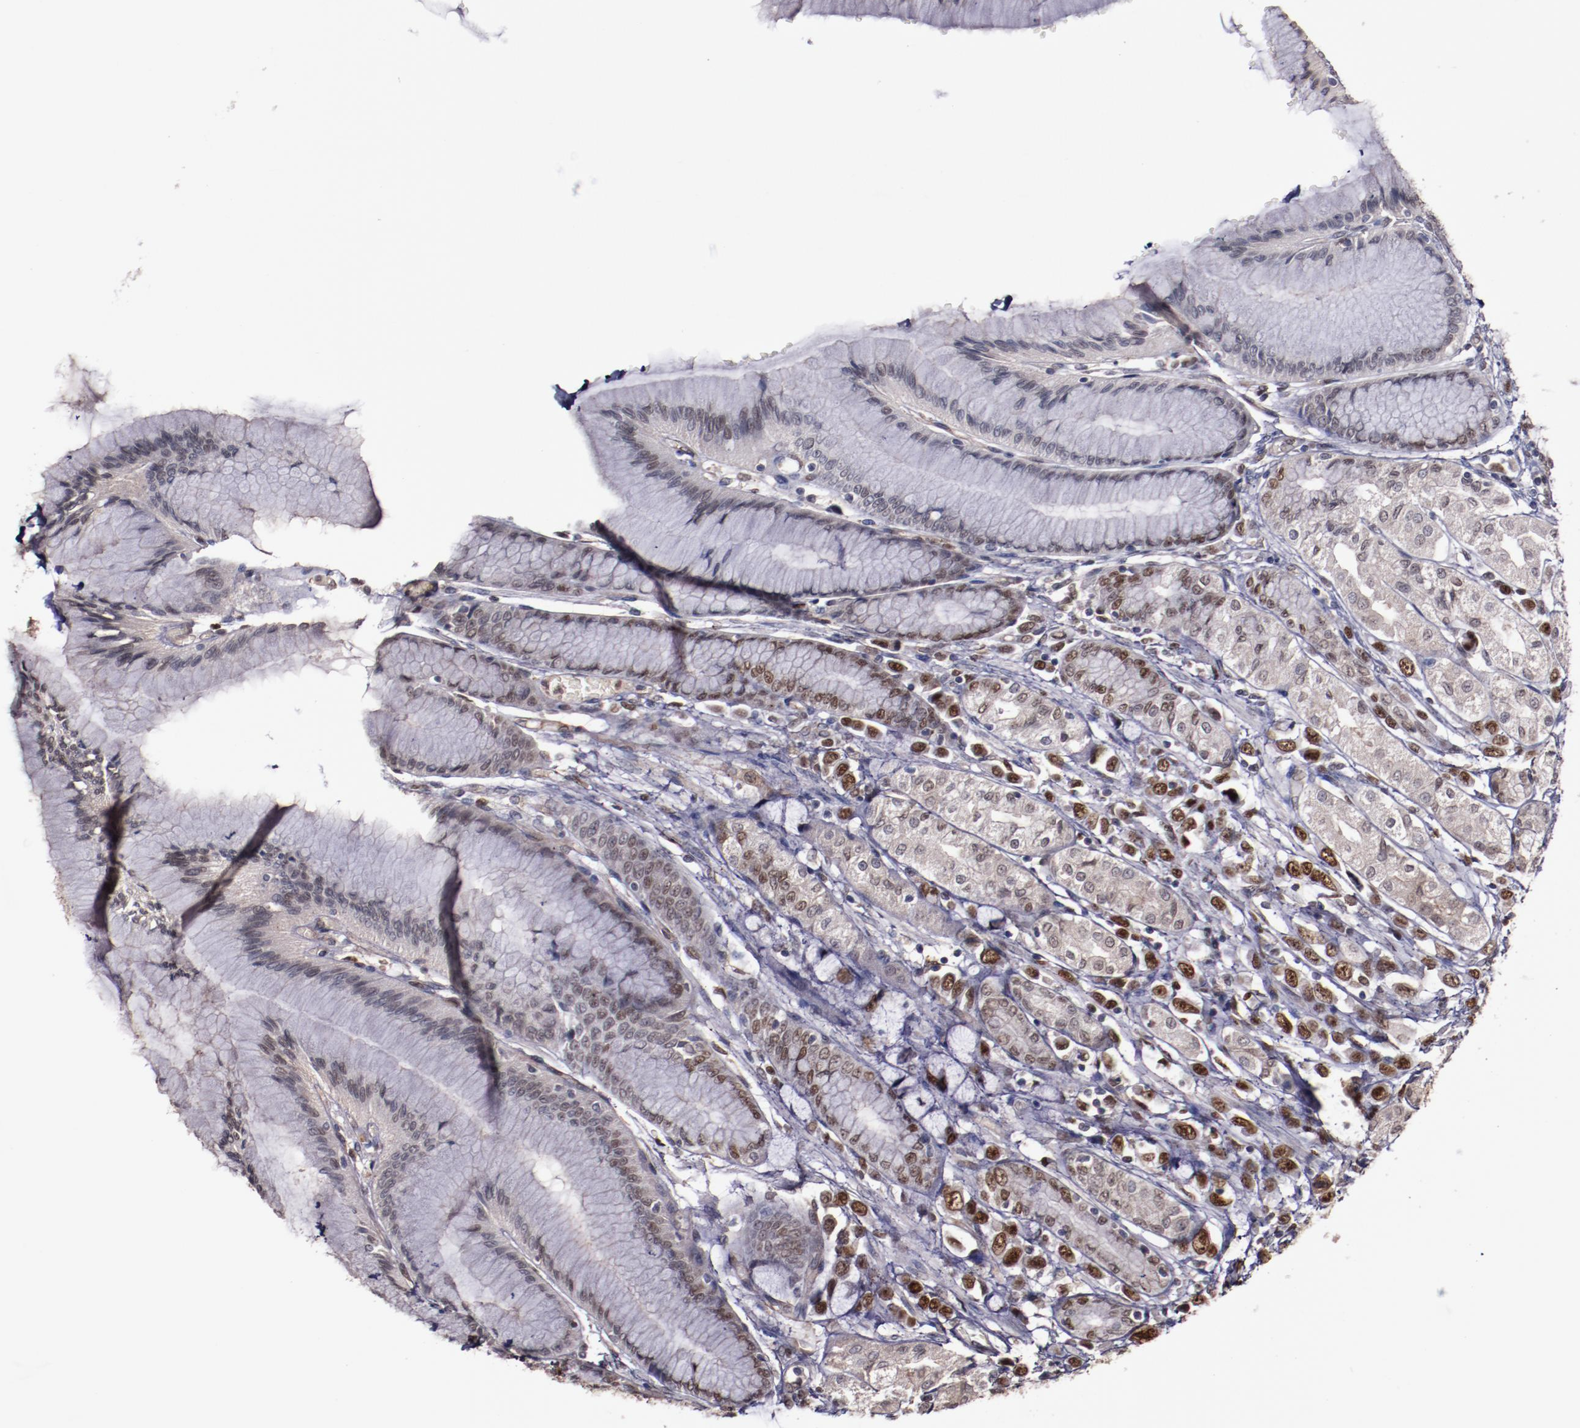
{"staining": {"intensity": "strong", "quantity": "25%-75%", "location": "nuclear"}, "tissue": "stomach", "cell_type": "Glandular cells", "image_type": "normal", "snomed": [{"axis": "morphology", "description": "Normal tissue, NOS"}, {"axis": "morphology", "description": "Adenocarcinoma, NOS"}, {"axis": "topography", "description": "Stomach"}, {"axis": "topography", "description": "Stomach, lower"}], "caption": "Immunohistochemistry (IHC) of normal human stomach exhibits high levels of strong nuclear staining in approximately 25%-75% of glandular cells. (Brightfield microscopy of DAB IHC at high magnification).", "gene": "CHEK2", "patient": {"sex": "female", "age": 65}}